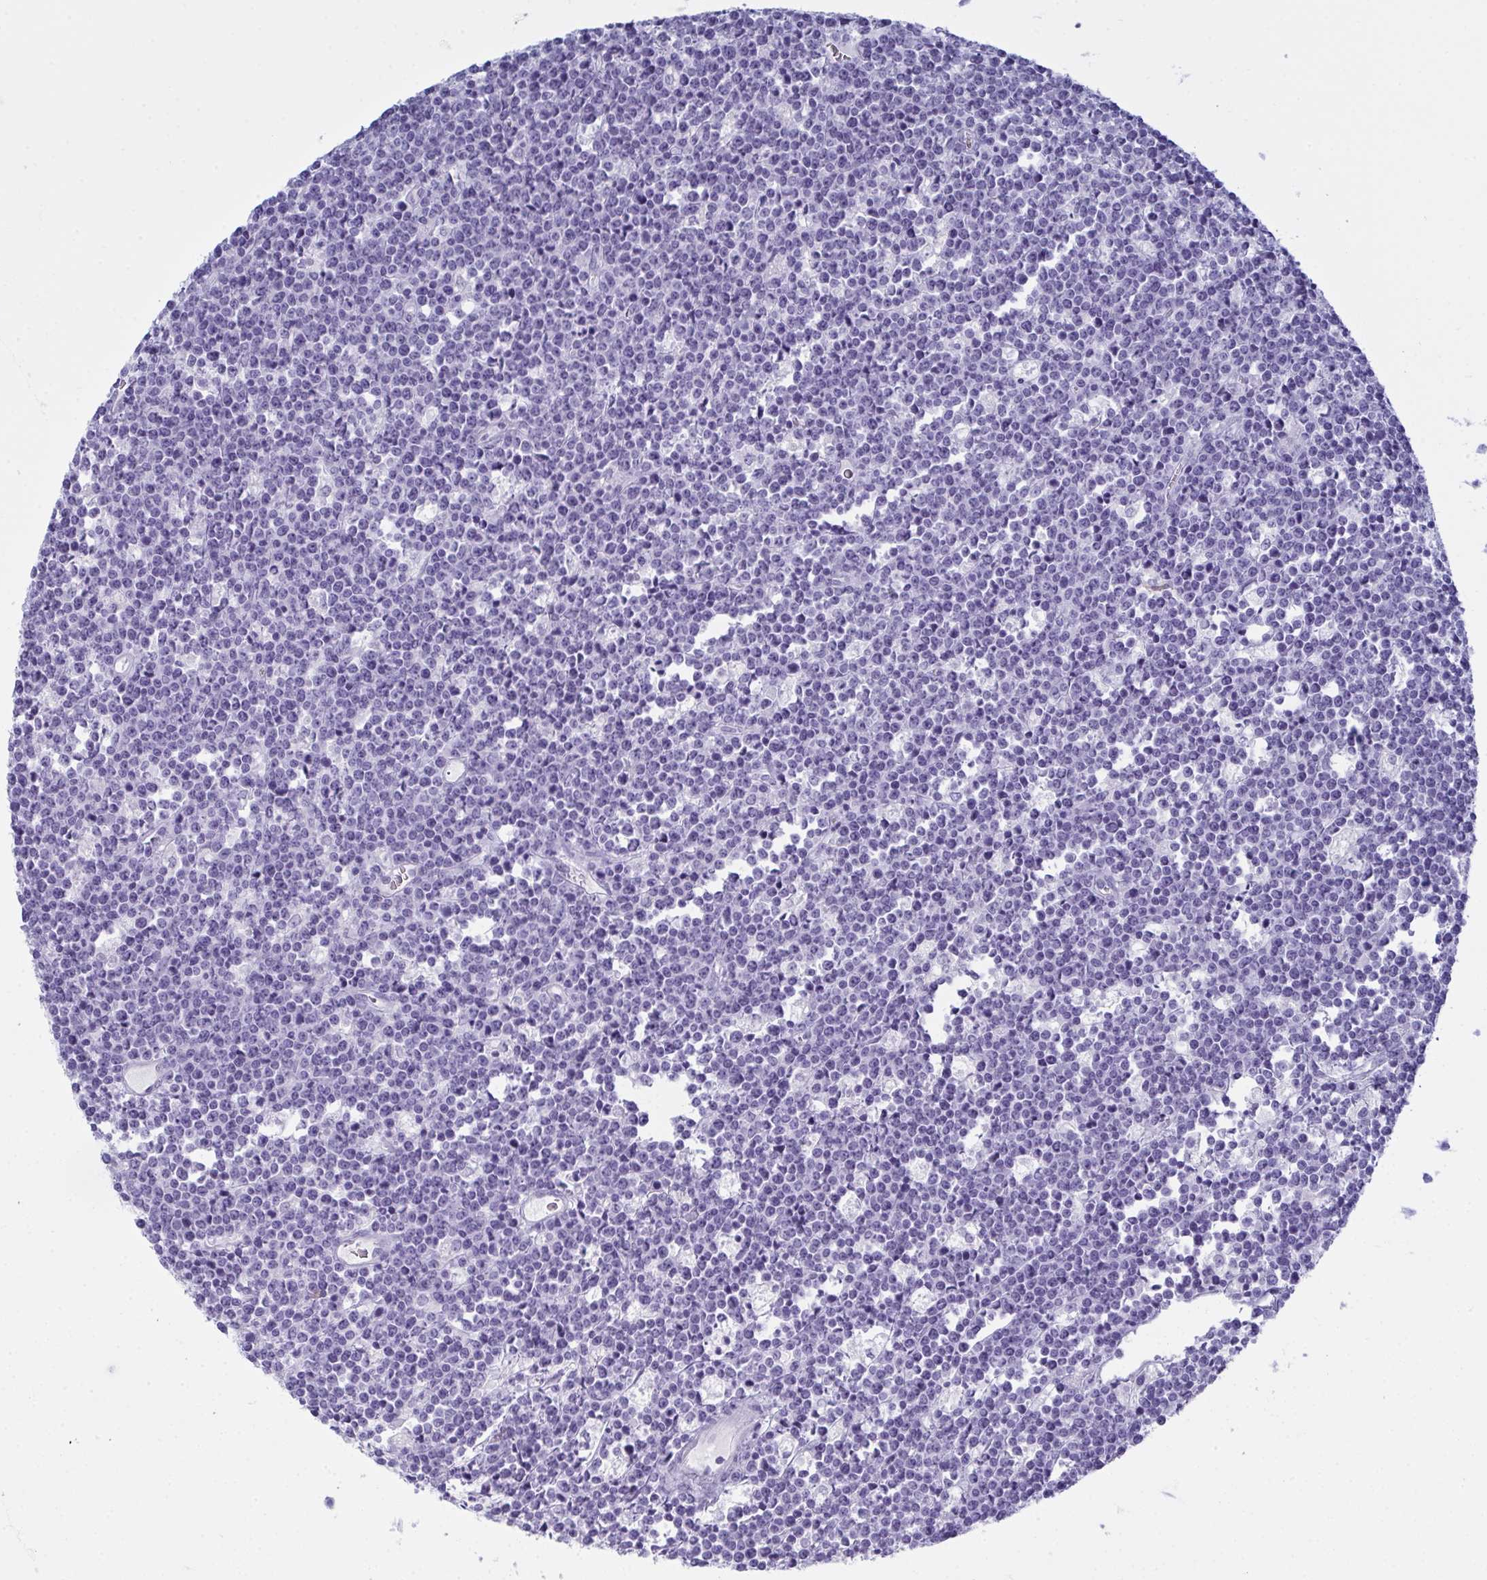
{"staining": {"intensity": "negative", "quantity": "none", "location": "none"}, "tissue": "lymphoma", "cell_type": "Tumor cells", "image_type": "cancer", "snomed": [{"axis": "morphology", "description": "Malignant lymphoma, non-Hodgkin's type, High grade"}, {"axis": "topography", "description": "Ovary"}], "caption": "This is a image of IHC staining of lymphoma, which shows no staining in tumor cells.", "gene": "SERPINB10", "patient": {"sex": "female", "age": 56}}